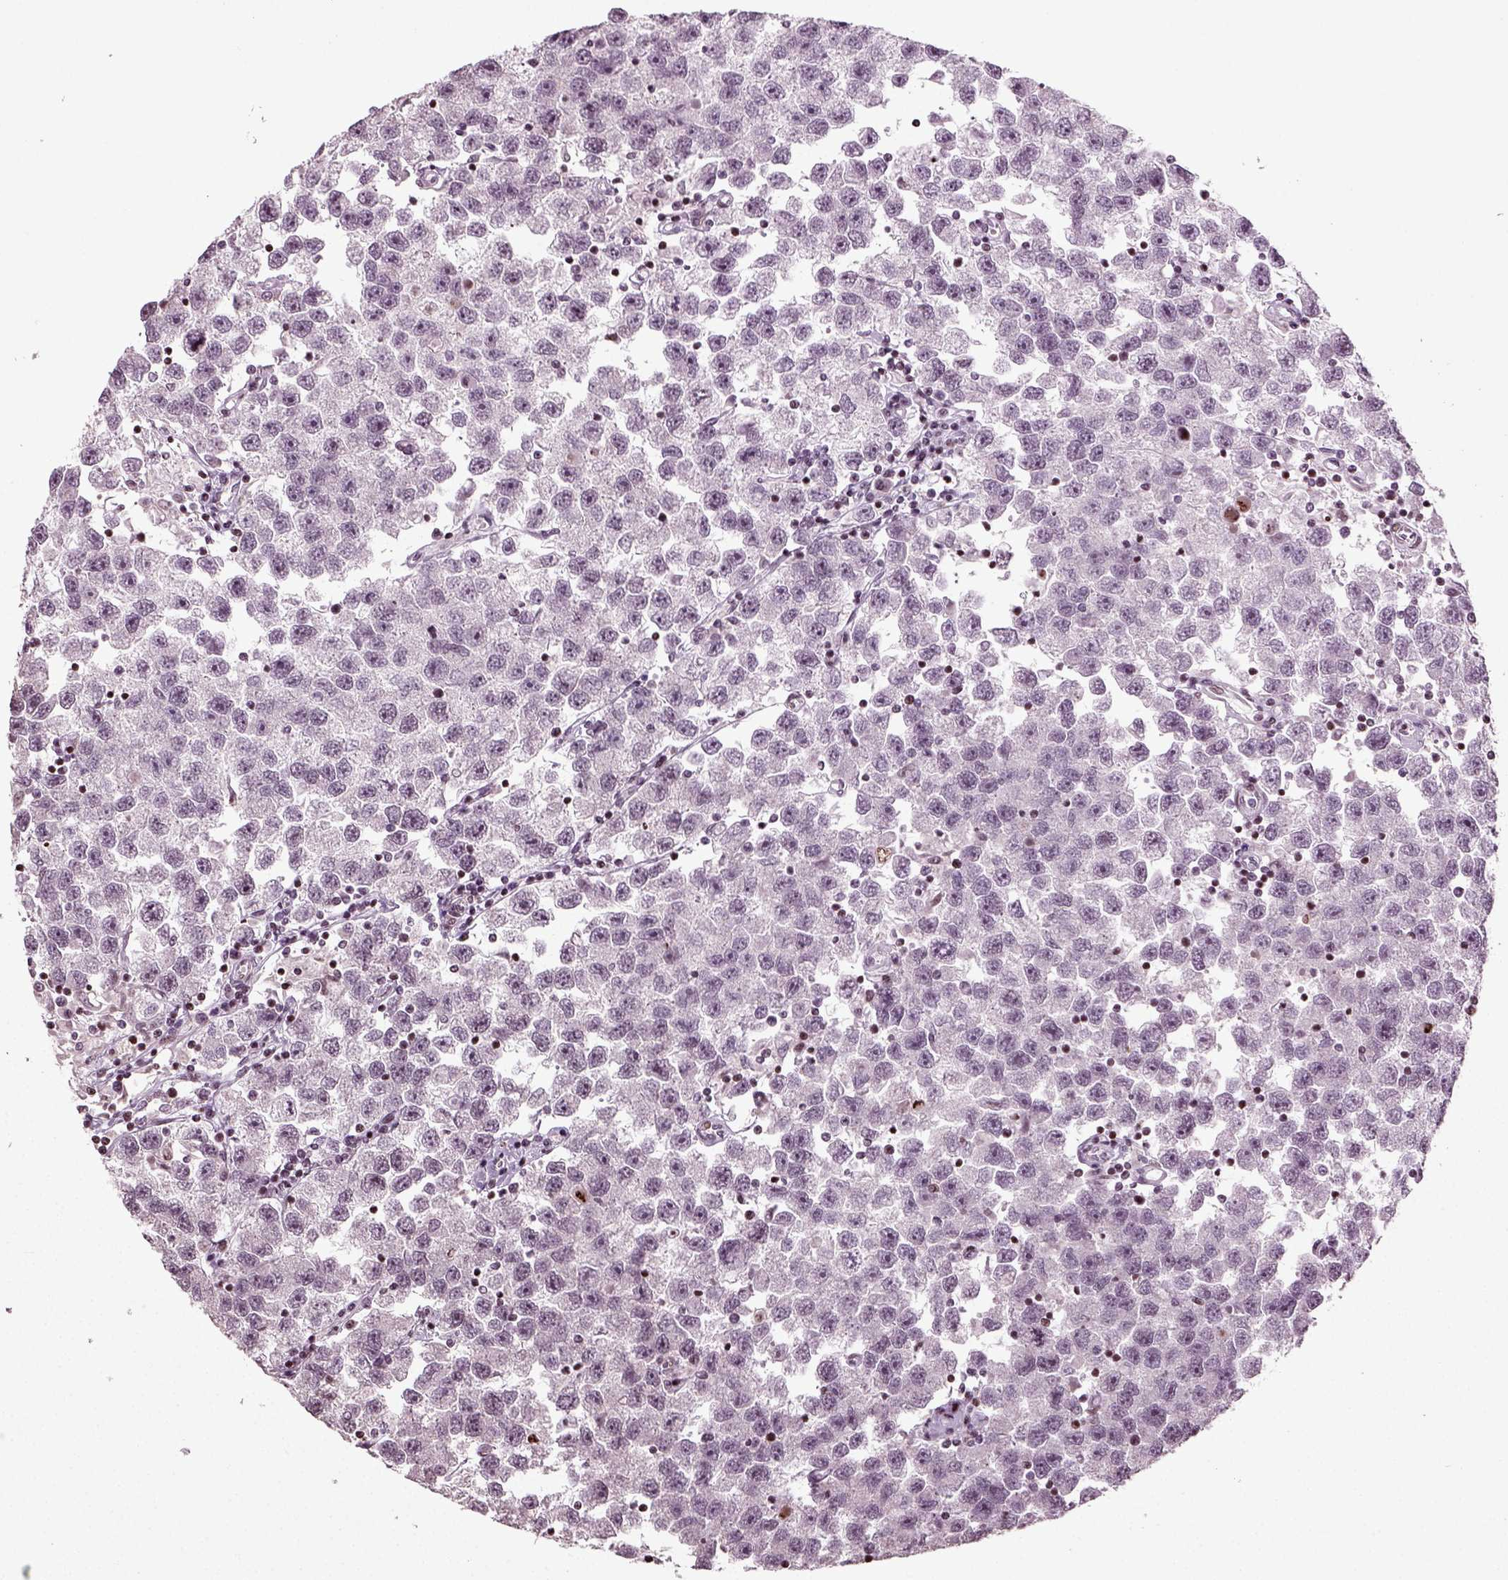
{"staining": {"intensity": "negative", "quantity": "none", "location": "none"}, "tissue": "testis cancer", "cell_type": "Tumor cells", "image_type": "cancer", "snomed": [{"axis": "morphology", "description": "Seminoma, NOS"}, {"axis": "topography", "description": "Testis"}], "caption": "This micrograph is of seminoma (testis) stained with immunohistochemistry (IHC) to label a protein in brown with the nuclei are counter-stained blue. There is no positivity in tumor cells. (DAB (3,3'-diaminobenzidine) immunohistochemistry with hematoxylin counter stain).", "gene": "HEYL", "patient": {"sex": "male", "age": 26}}